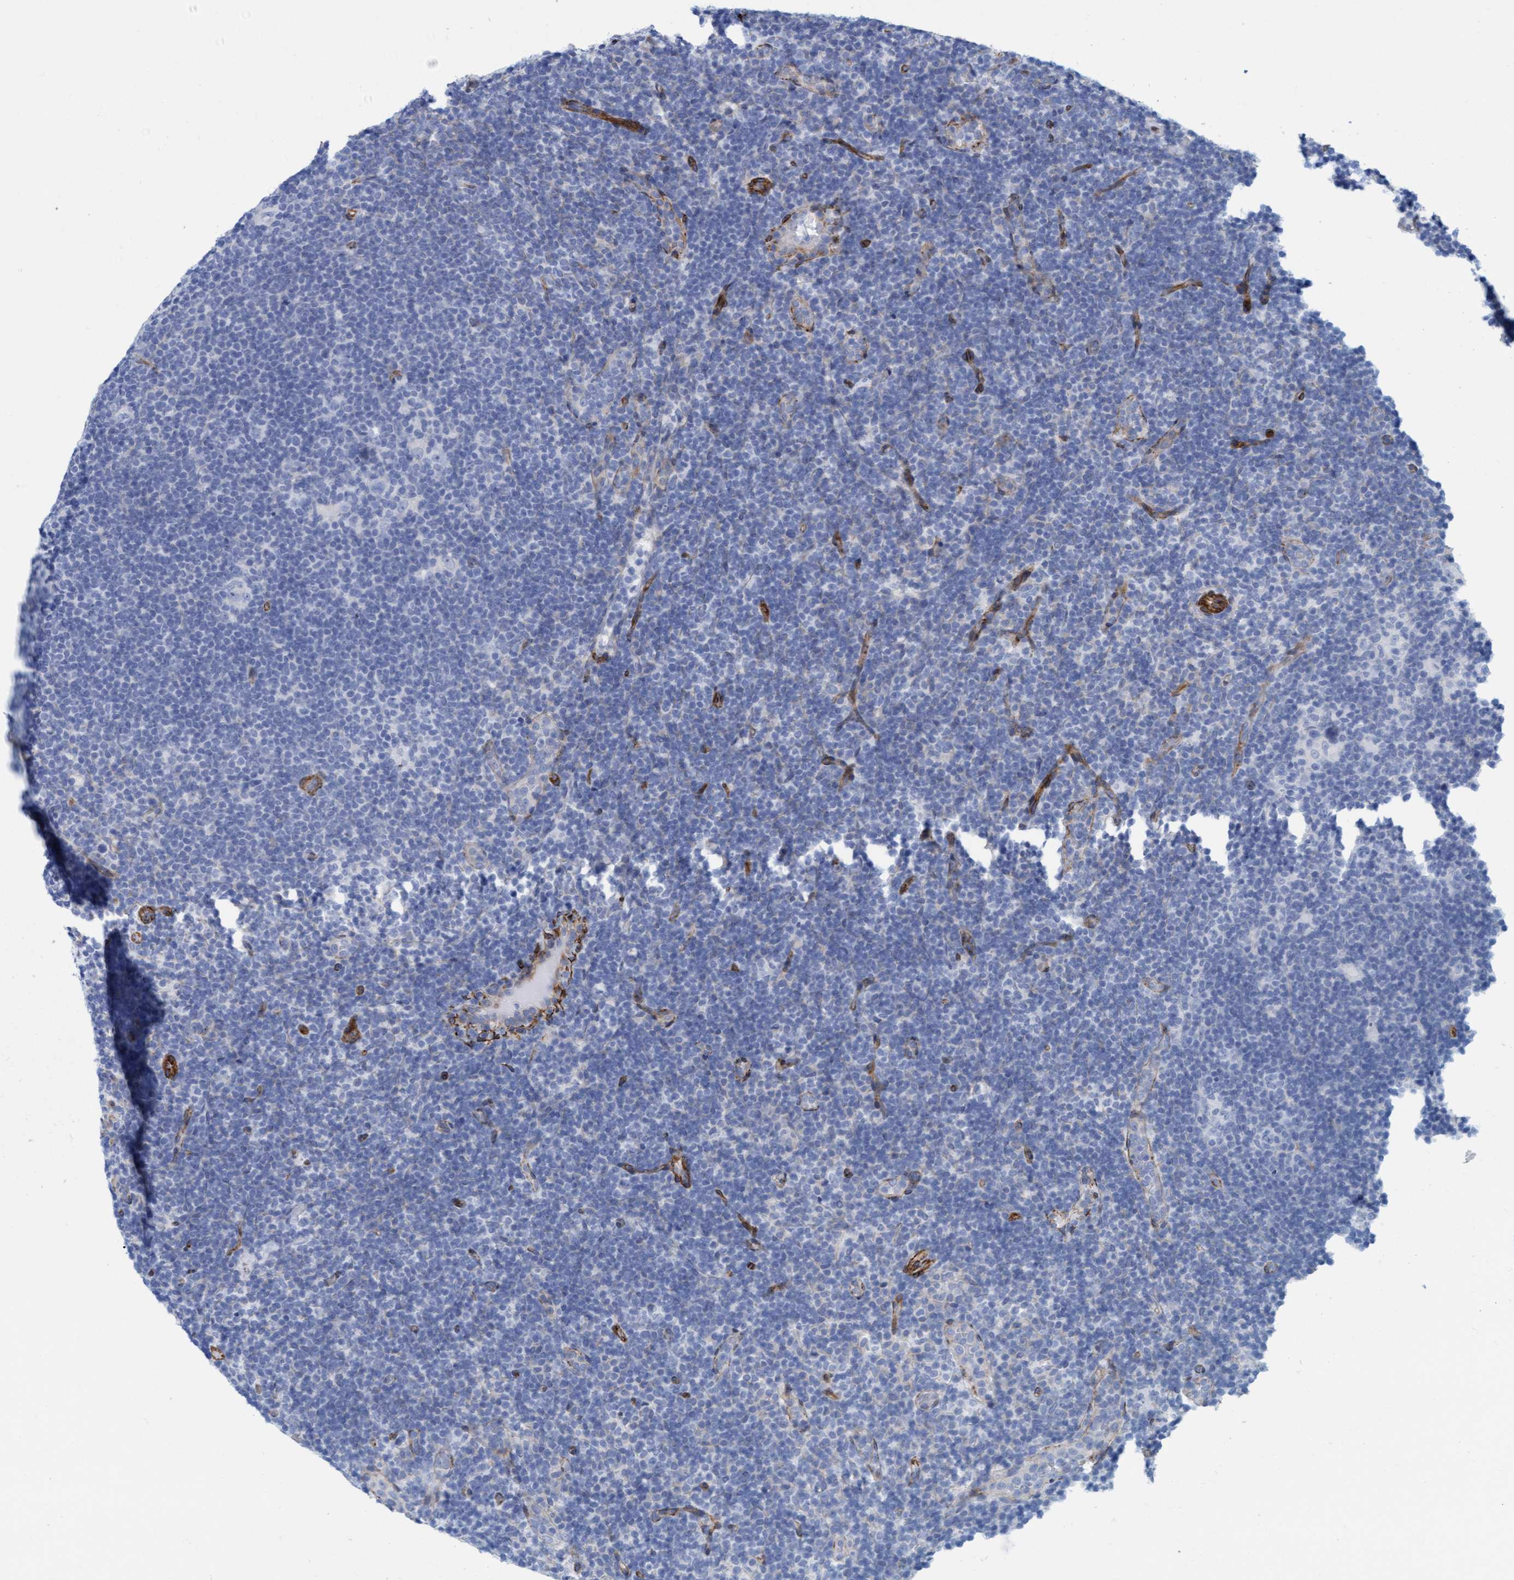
{"staining": {"intensity": "negative", "quantity": "none", "location": "none"}, "tissue": "lymphoma", "cell_type": "Tumor cells", "image_type": "cancer", "snomed": [{"axis": "morphology", "description": "Hodgkin's disease, NOS"}, {"axis": "topography", "description": "Lymph node"}], "caption": "There is no significant positivity in tumor cells of lymphoma.", "gene": "MTFR1", "patient": {"sex": "female", "age": 57}}